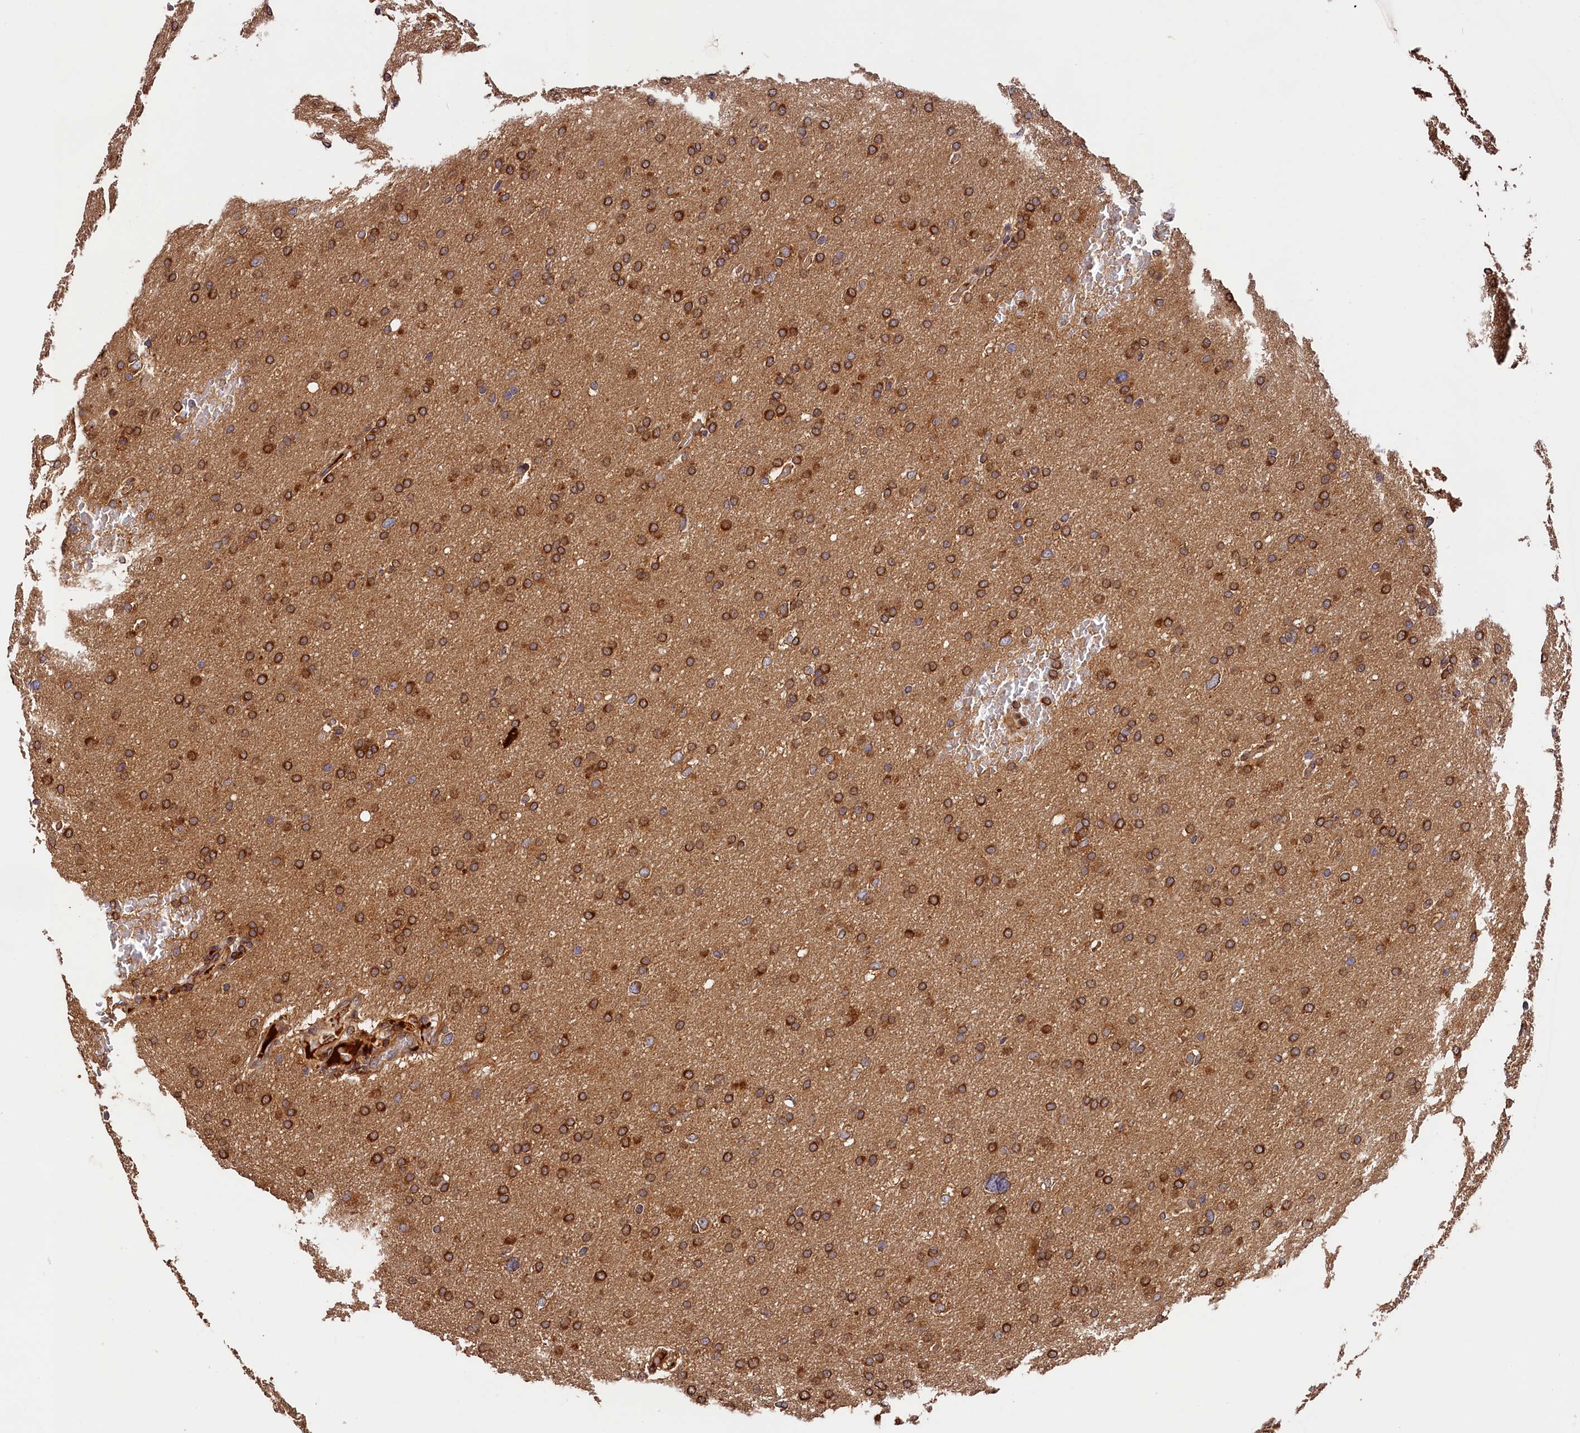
{"staining": {"intensity": "strong", "quantity": ">75%", "location": "cytoplasmic/membranous"}, "tissue": "glioma", "cell_type": "Tumor cells", "image_type": "cancer", "snomed": [{"axis": "morphology", "description": "Glioma, malignant, High grade"}, {"axis": "topography", "description": "Cerebral cortex"}], "caption": "Immunohistochemistry micrograph of human malignant high-grade glioma stained for a protein (brown), which demonstrates high levels of strong cytoplasmic/membranous expression in about >75% of tumor cells.", "gene": "HMOX2", "patient": {"sex": "female", "age": 36}}